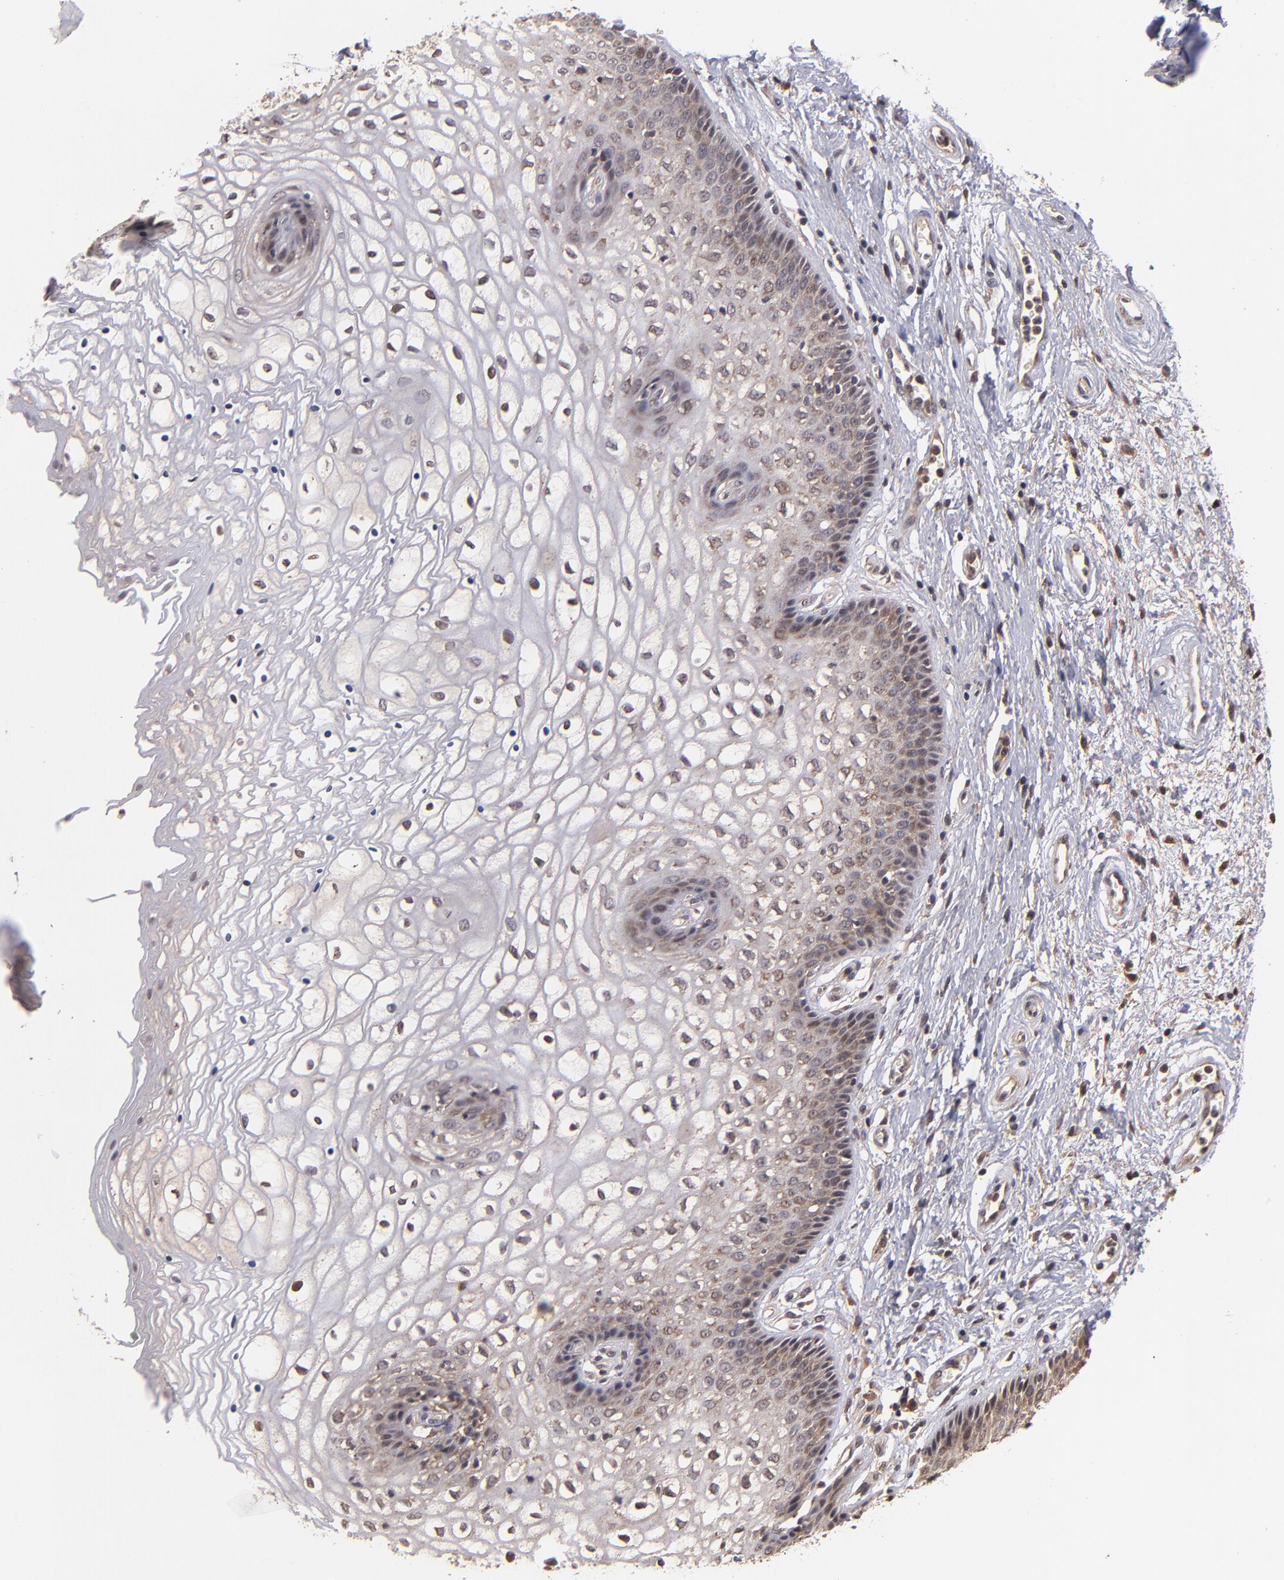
{"staining": {"intensity": "weak", "quantity": "25%-75%", "location": "cytoplasmic/membranous,nuclear"}, "tissue": "vagina", "cell_type": "Squamous epithelial cells", "image_type": "normal", "snomed": [{"axis": "morphology", "description": "Normal tissue, NOS"}, {"axis": "topography", "description": "Vagina"}], "caption": "Weak cytoplasmic/membranous,nuclear positivity is seen in about 25%-75% of squamous epithelial cells in unremarkable vagina.", "gene": "NFE2L2", "patient": {"sex": "female", "age": 34}}